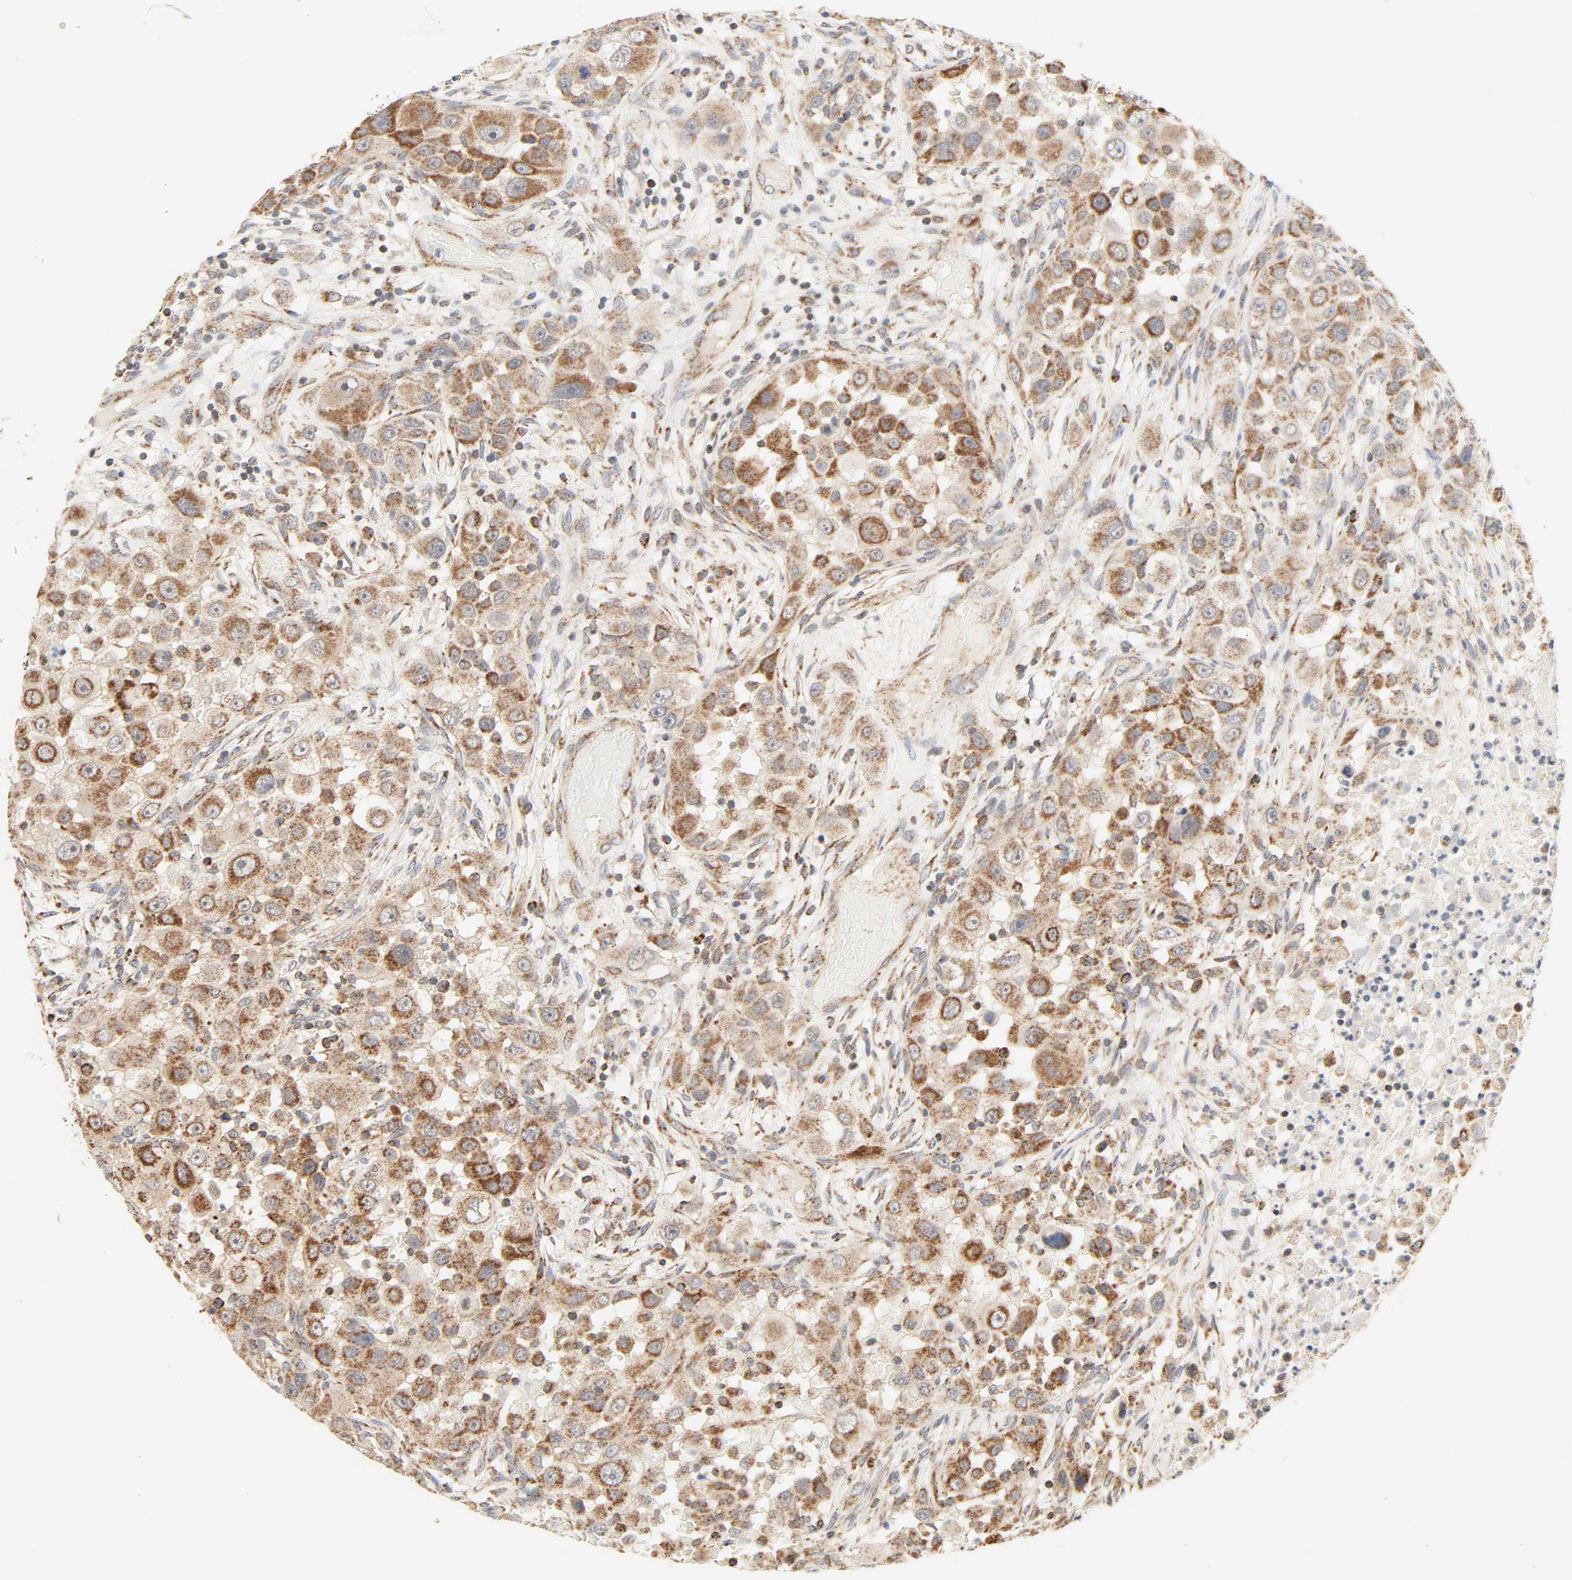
{"staining": {"intensity": "moderate", "quantity": ">75%", "location": "cytoplasmic/membranous"}, "tissue": "head and neck cancer", "cell_type": "Tumor cells", "image_type": "cancer", "snomed": [{"axis": "morphology", "description": "Carcinoma, NOS"}, {"axis": "topography", "description": "Head-Neck"}], "caption": "A micrograph of head and neck cancer (carcinoma) stained for a protein exhibits moderate cytoplasmic/membranous brown staining in tumor cells.", "gene": "ZMAT5", "patient": {"sex": "male", "age": 87}}